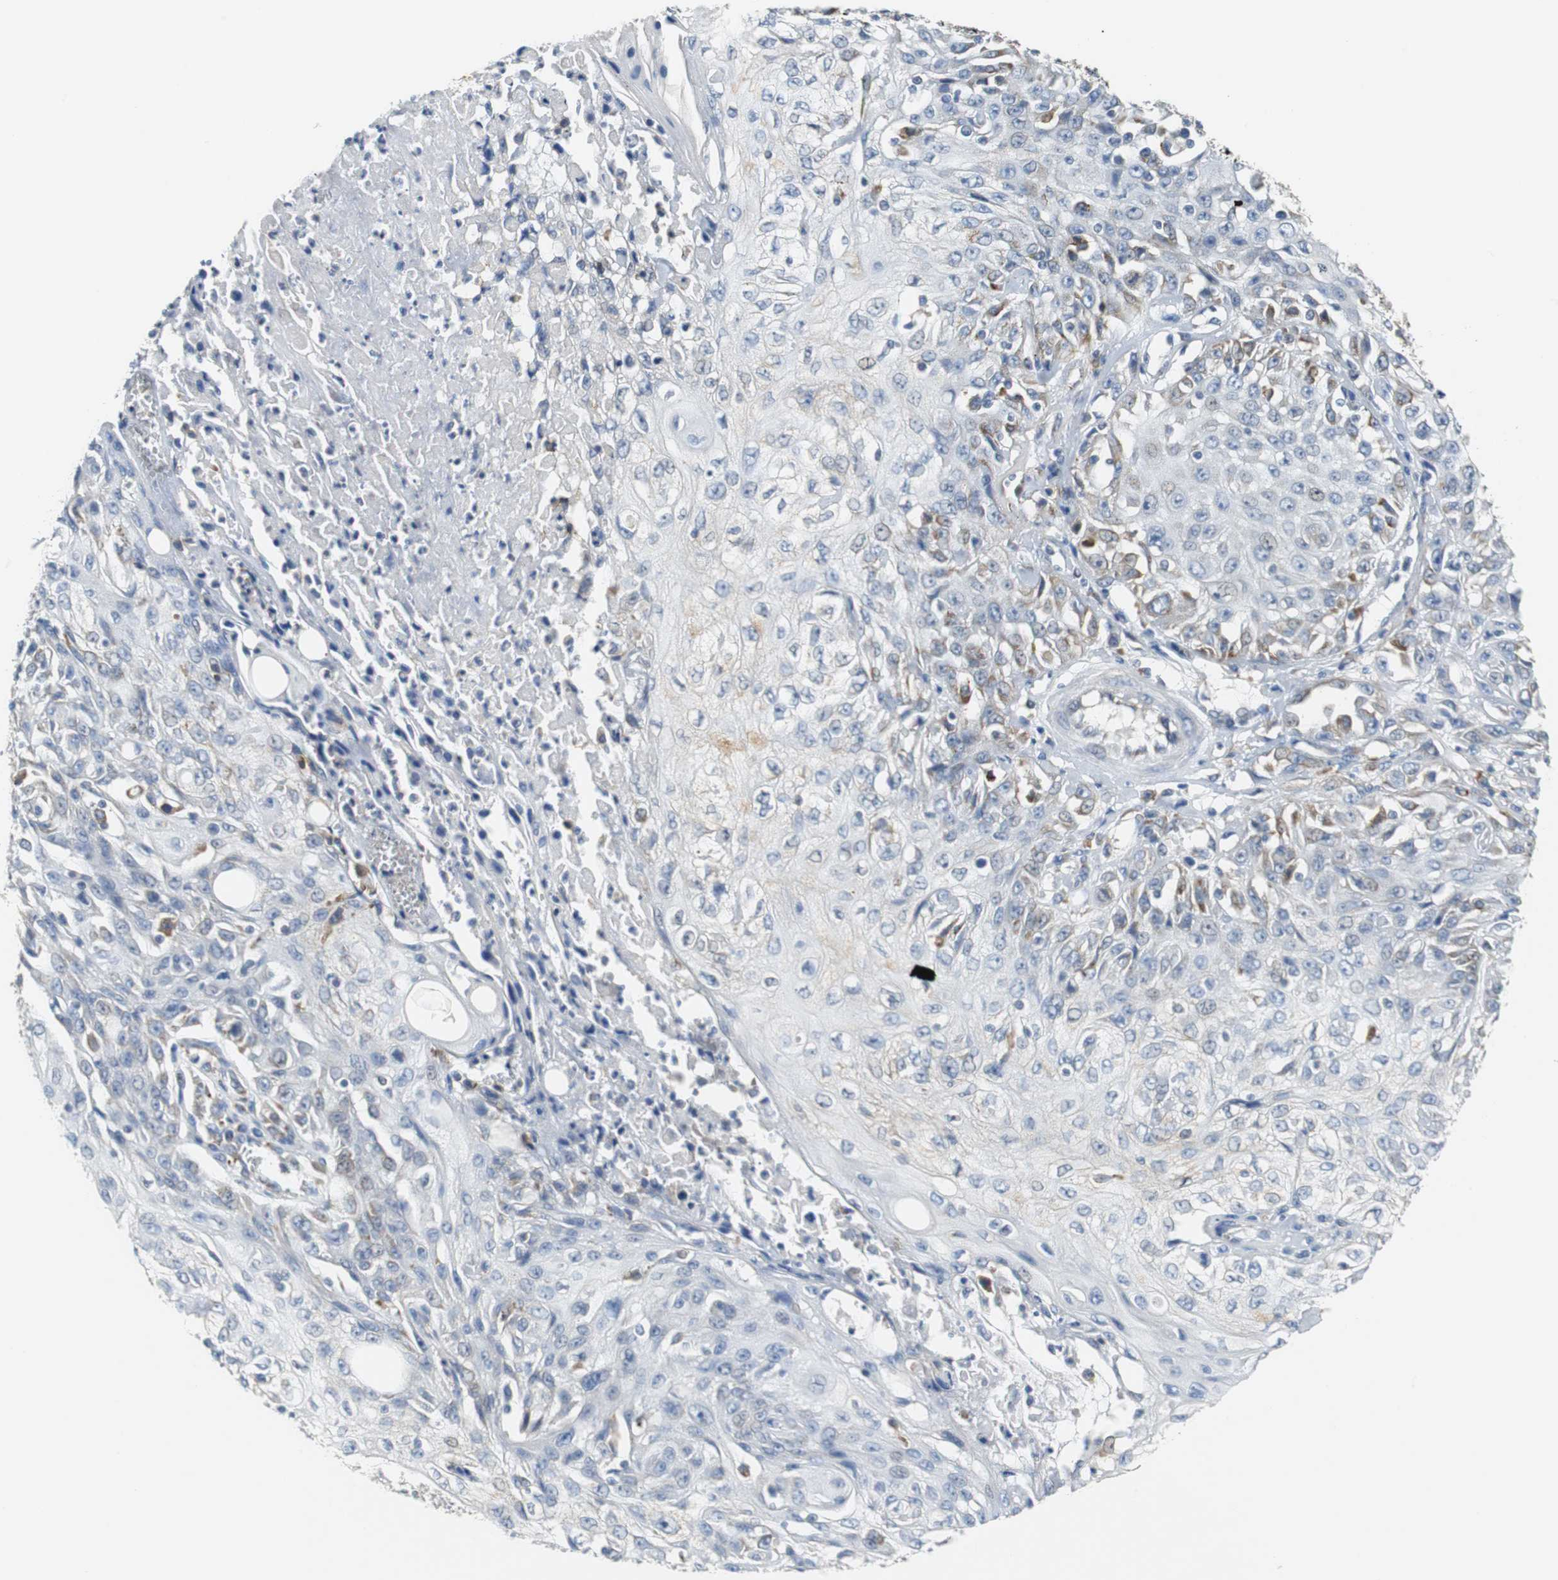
{"staining": {"intensity": "negative", "quantity": "none", "location": "none"}, "tissue": "skin cancer", "cell_type": "Tumor cells", "image_type": "cancer", "snomed": [{"axis": "morphology", "description": "Squamous cell carcinoma, NOS"}, {"axis": "topography", "description": "Skin"}], "caption": "Skin cancer (squamous cell carcinoma) was stained to show a protein in brown. There is no significant expression in tumor cells. (DAB IHC, high magnification).", "gene": "PDIA4", "patient": {"sex": "male", "age": 75}}